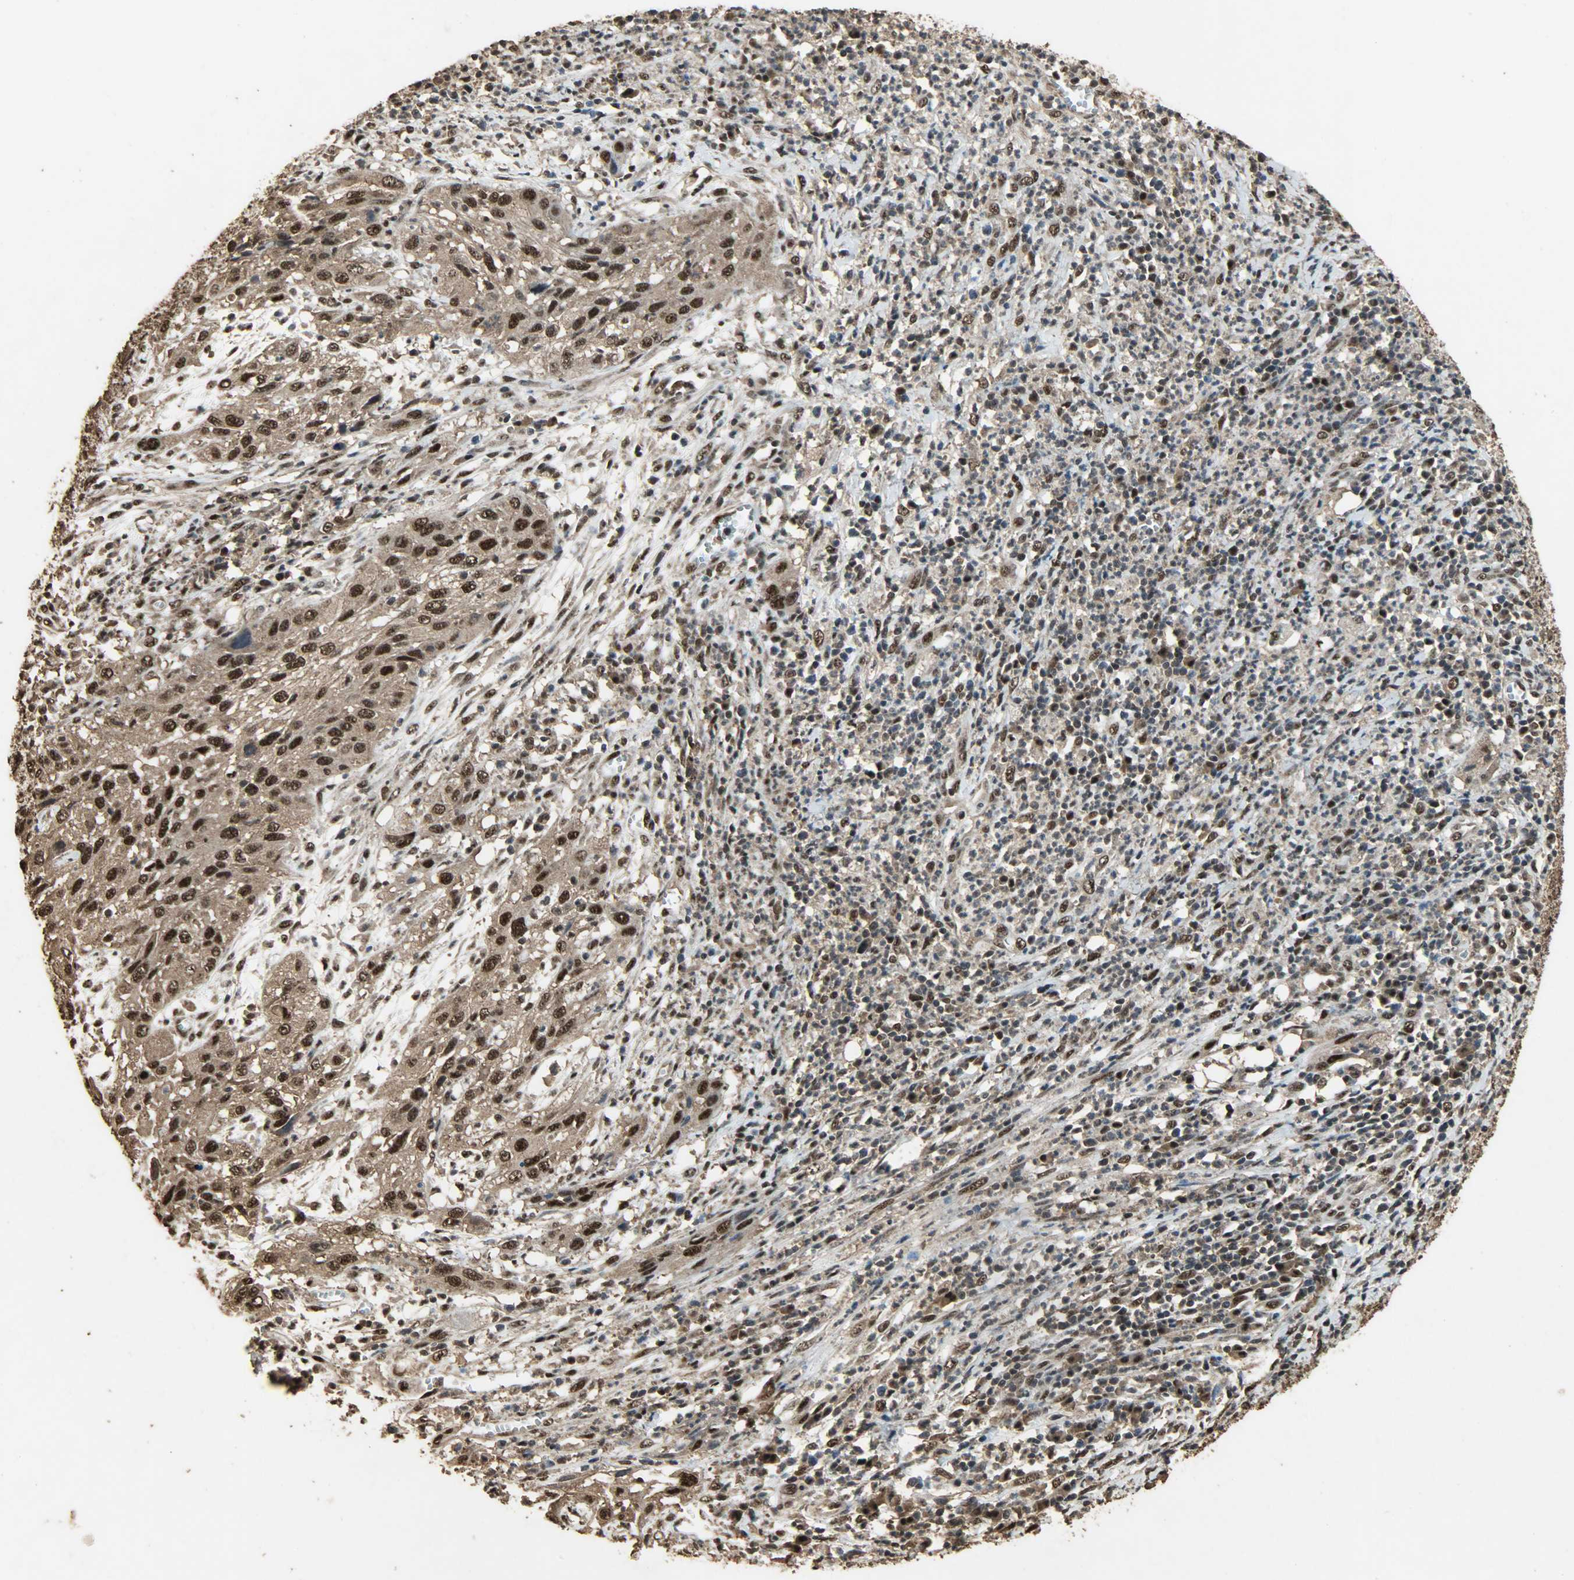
{"staining": {"intensity": "strong", "quantity": ">75%", "location": "cytoplasmic/membranous,nuclear"}, "tissue": "cervical cancer", "cell_type": "Tumor cells", "image_type": "cancer", "snomed": [{"axis": "morphology", "description": "Squamous cell carcinoma, NOS"}, {"axis": "topography", "description": "Cervix"}], "caption": "Protein staining by IHC exhibits strong cytoplasmic/membranous and nuclear staining in about >75% of tumor cells in cervical cancer. The protein is stained brown, and the nuclei are stained in blue (DAB IHC with brightfield microscopy, high magnification).", "gene": "CCNT2", "patient": {"sex": "female", "age": 32}}